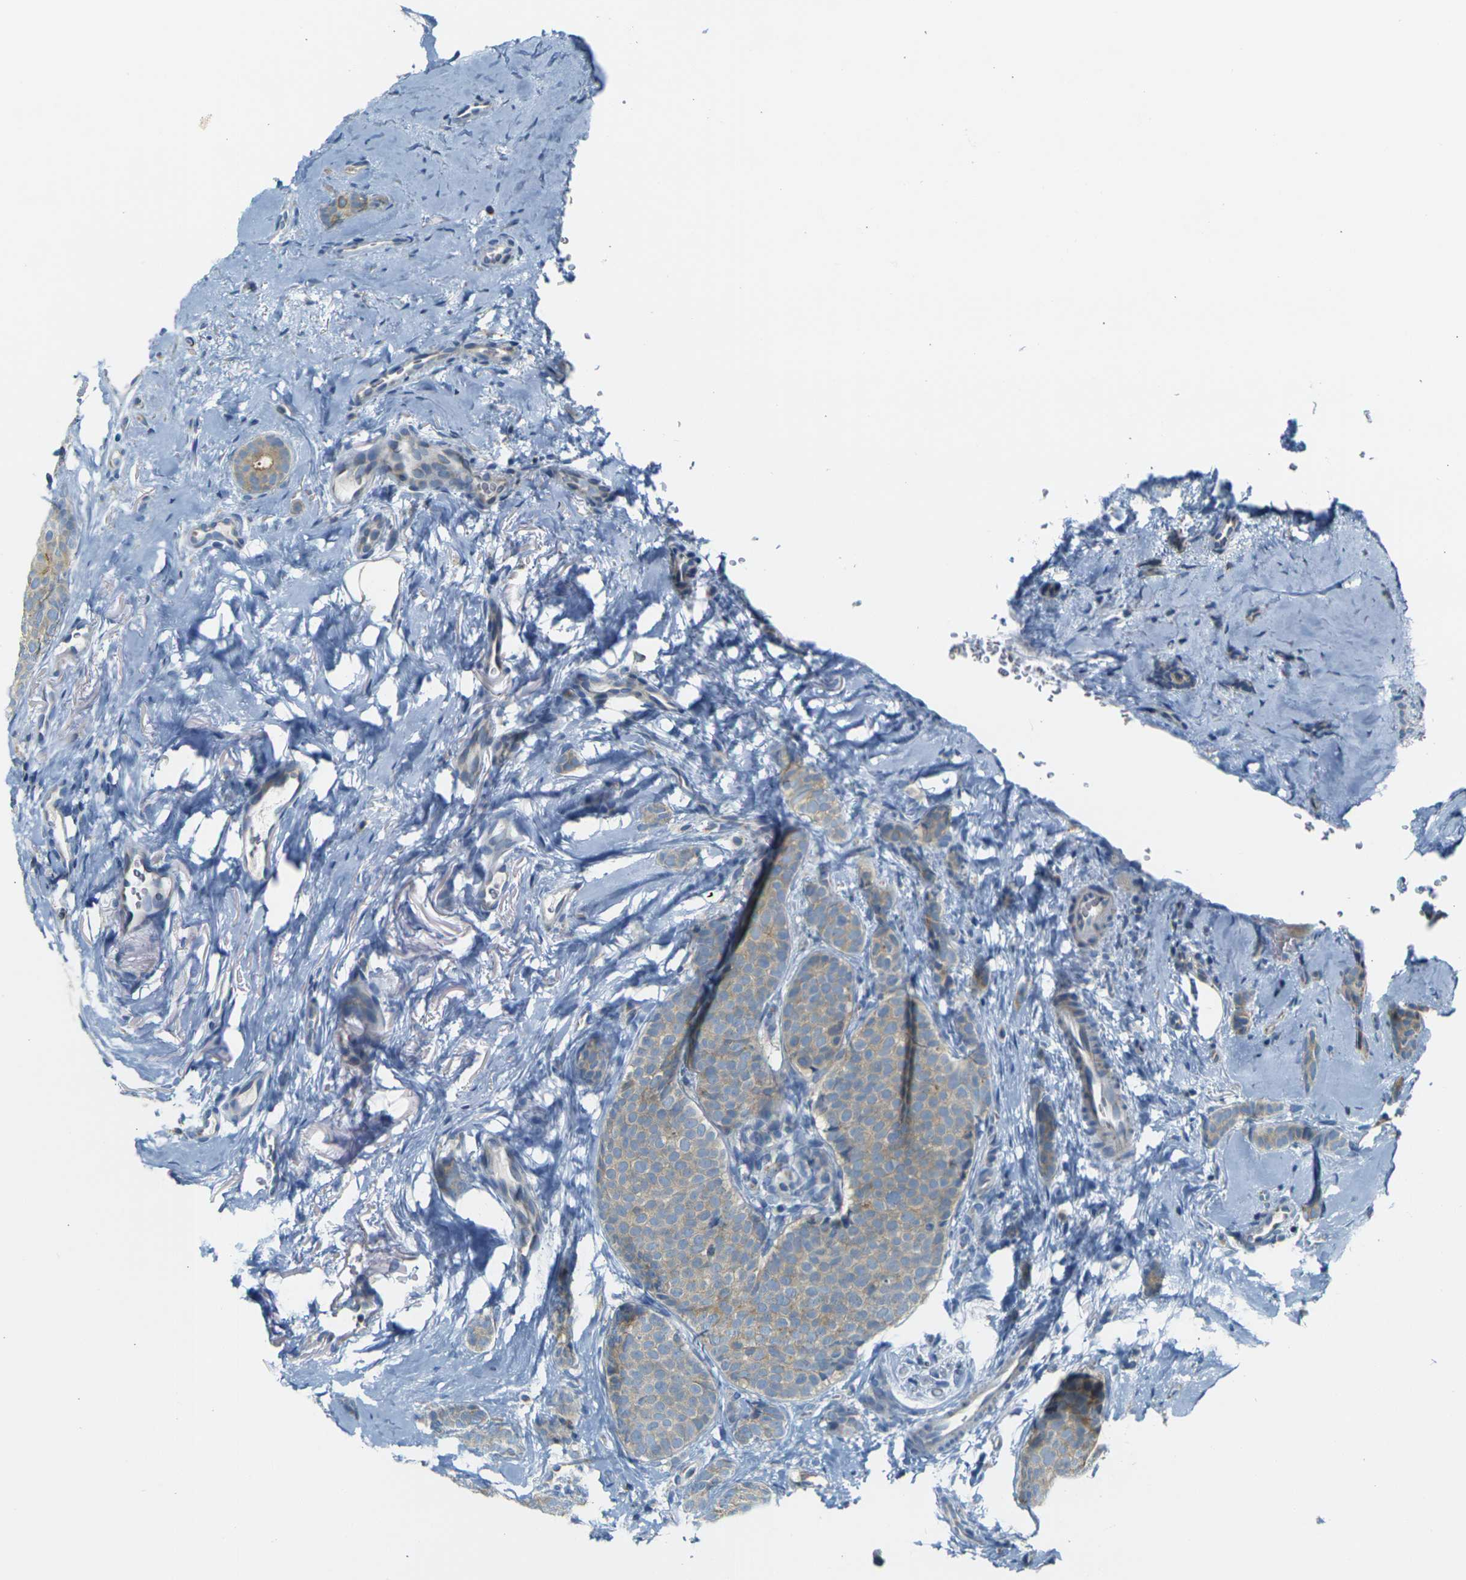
{"staining": {"intensity": "weak", "quantity": ">75%", "location": "cytoplasmic/membranous"}, "tissue": "breast cancer", "cell_type": "Tumor cells", "image_type": "cancer", "snomed": [{"axis": "morphology", "description": "Lobular carcinoma"}, {"axis": "topography", "description": "Skin"}, {"axis": "topography", "description": "Breast"}], "caption": "Weak cytoplasmic/membranous positivity is present in approximately >75% of tumor cells in breast cancer (lobular carcinoma).", "gene": "PARD6B", "patient": {"sex": "female", "age": 46}}